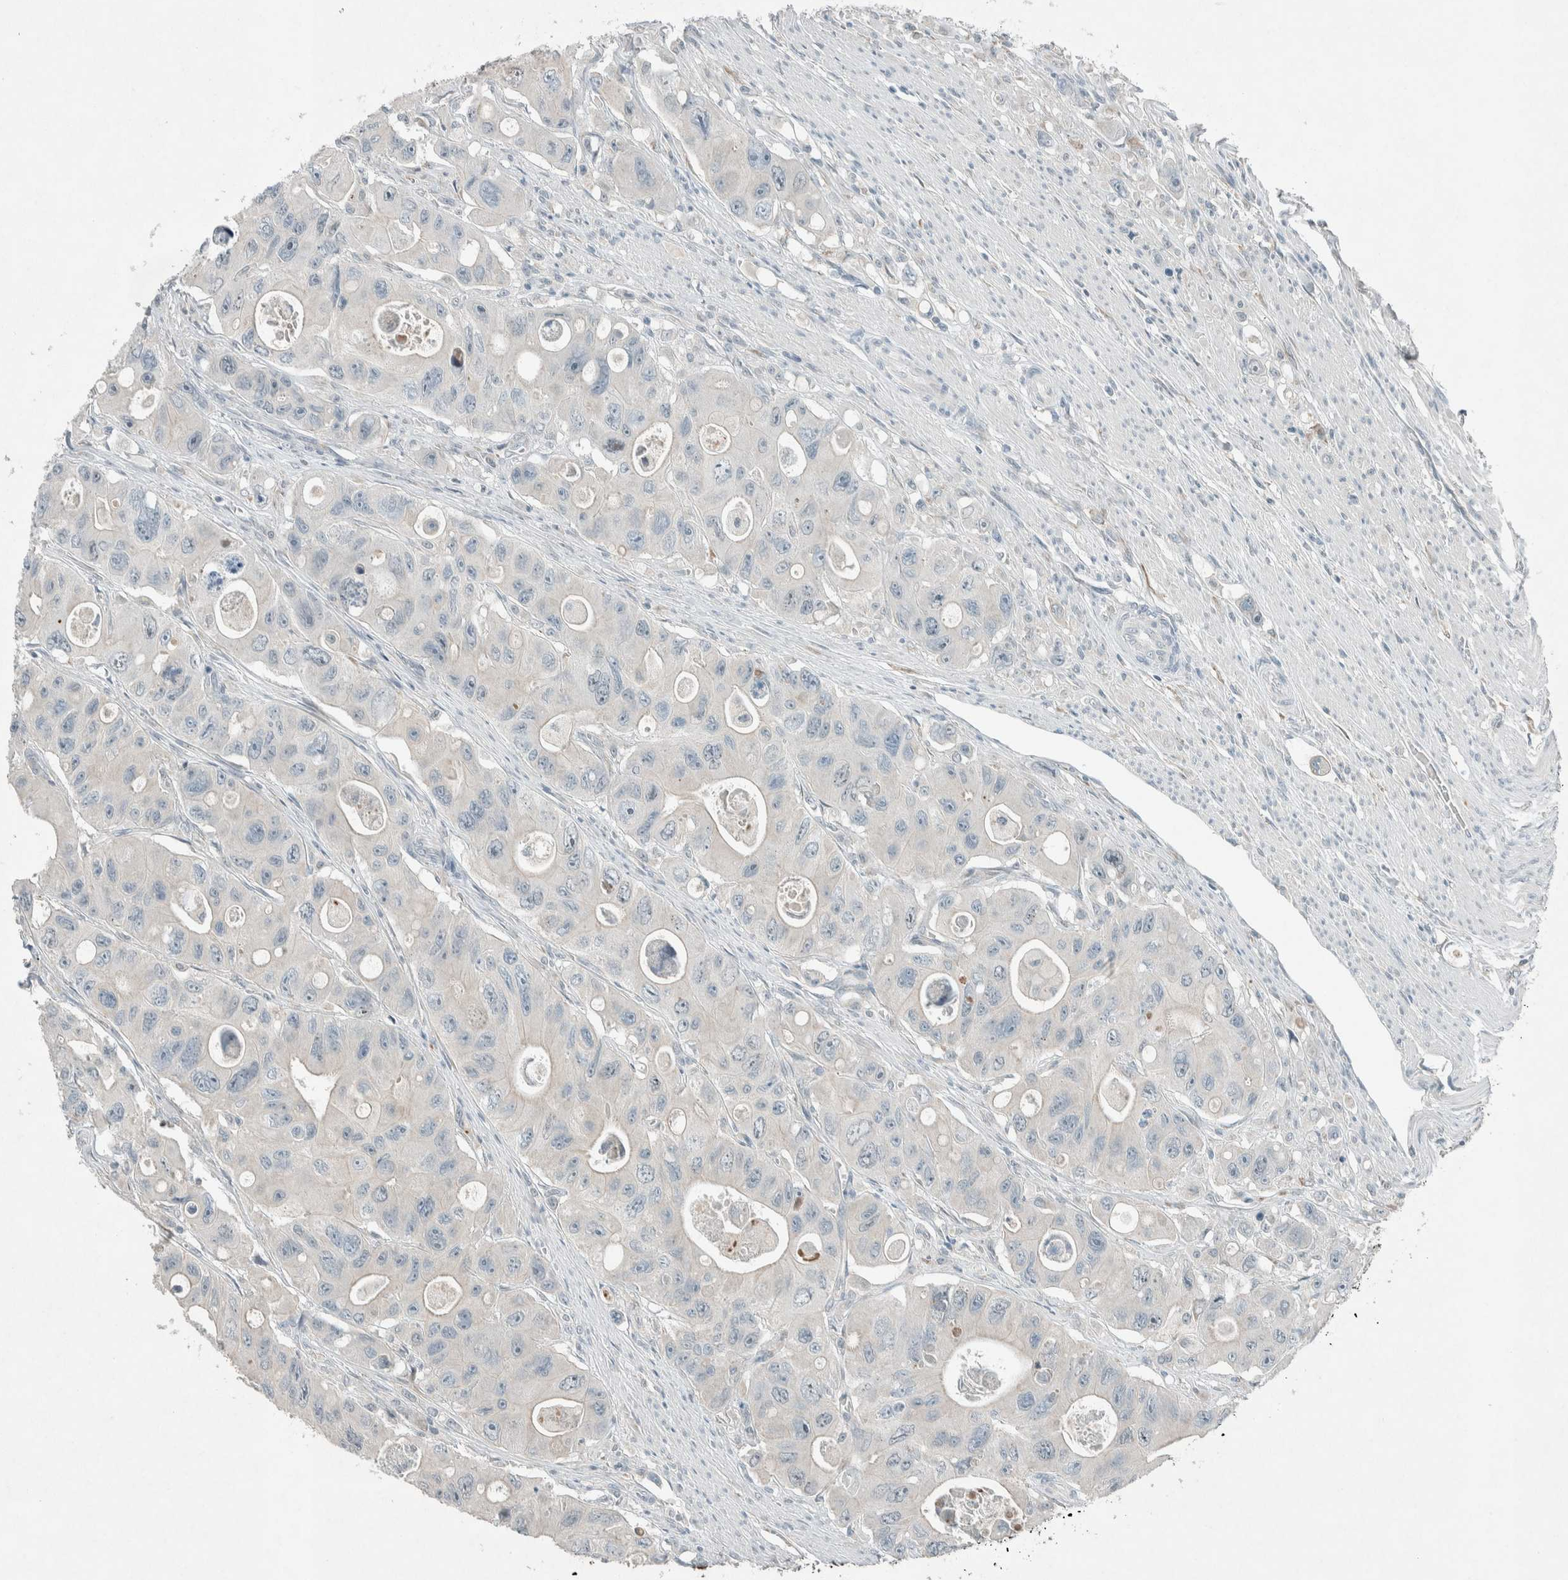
{"staining": {"intensity": "negative", "quantity": "none", "location": "none"}, "tissue": "colorectal cancer", "cell_type": "Tumor cells", "image_type": "cancer", "snomed": [{"axis": "morphology", "description": "Adenocarcinoma, NOS"}, {"axis": "topography", "description": "Colon"}], "caption": "Immunohistochemical staining of human adenocarcinoma (colorectal) displays no significant staining in tumor cells. The staining is performed using DAB (3,3'-diaminobenzidine) brown chromogen with nuclei counter-stained in using hematoxylin.", "gene": "CERCAM", "patient": {"sex": "female", "age": 46}}